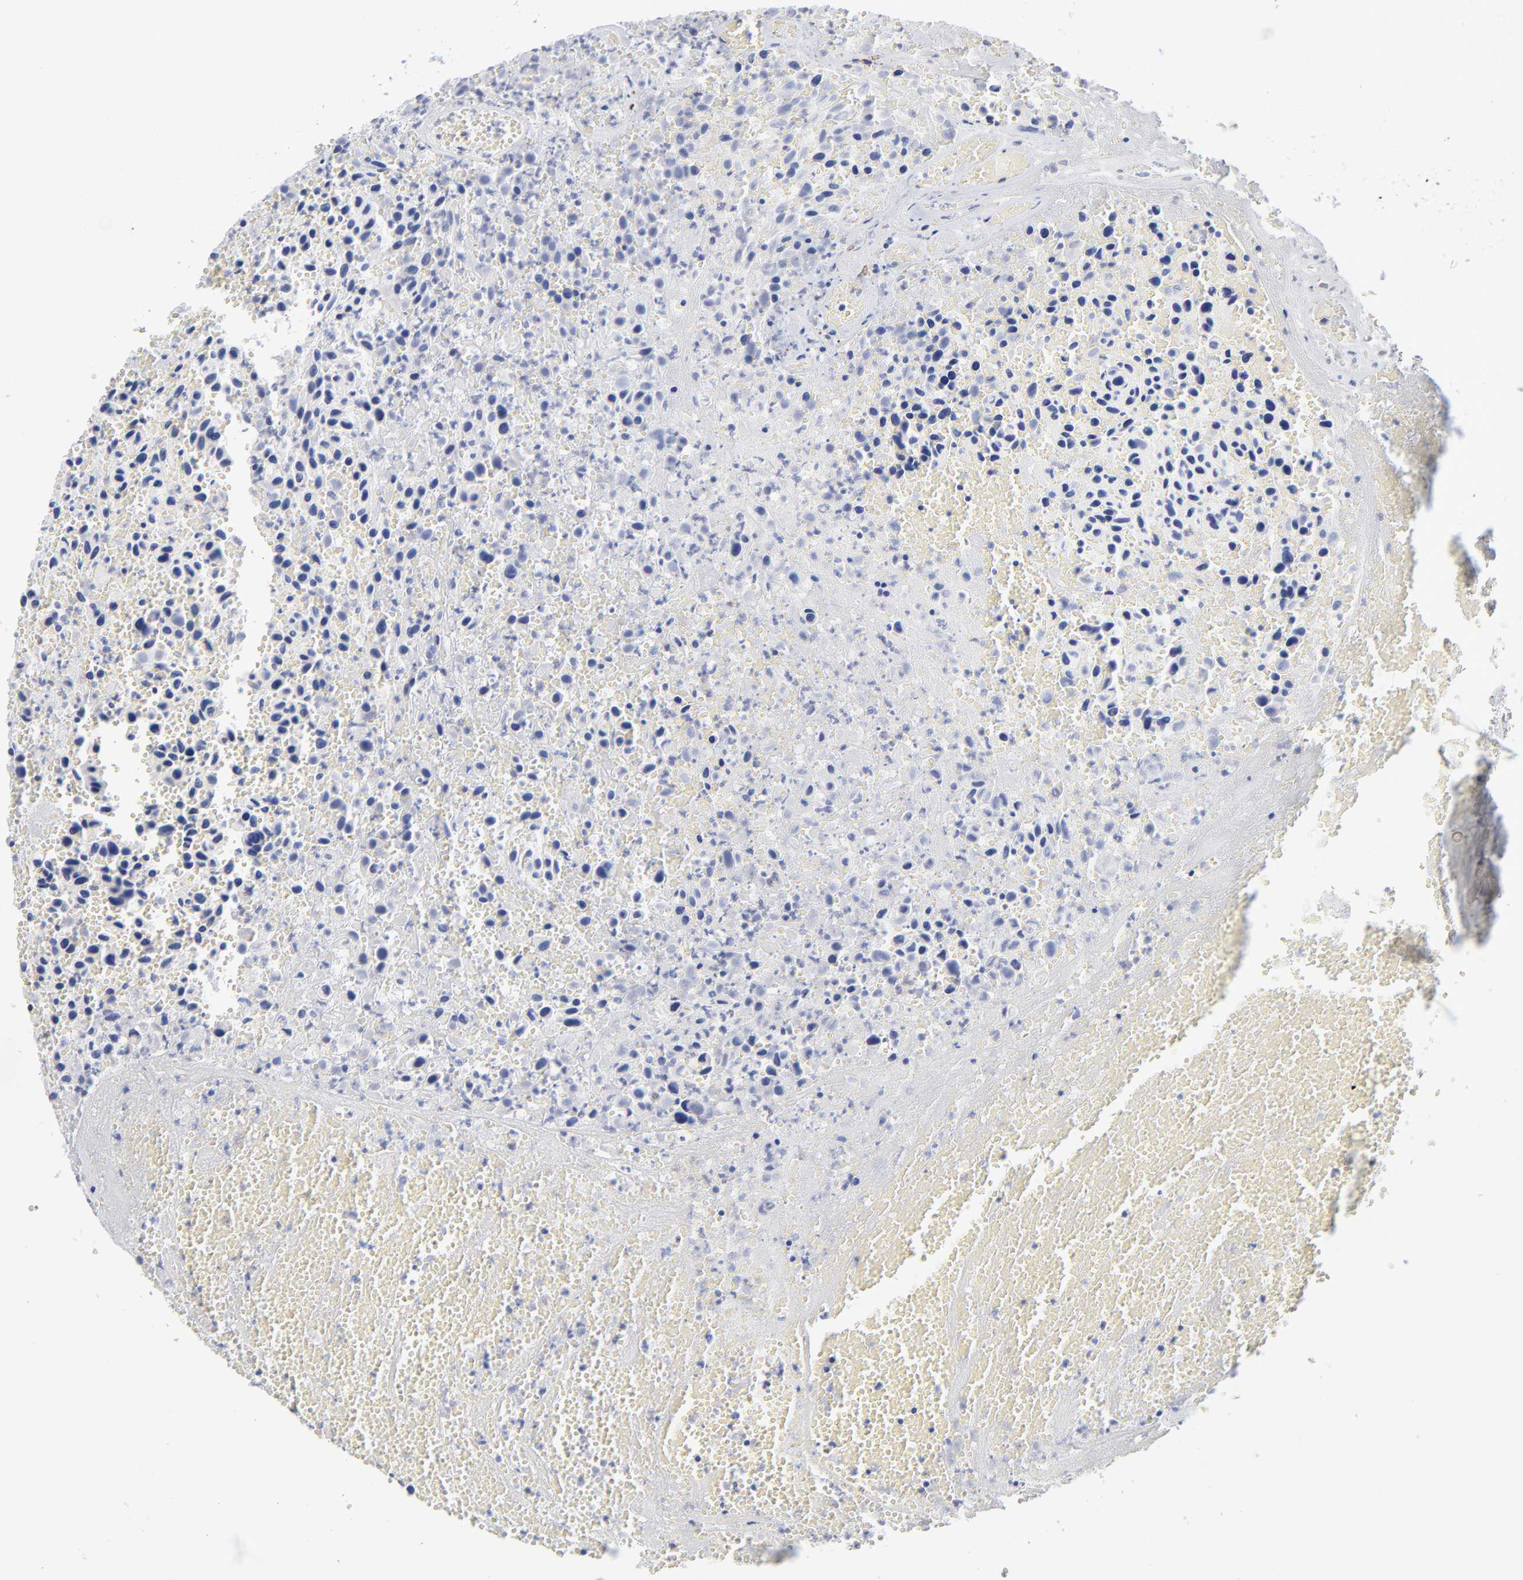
{"staining": {"intensity": "negative", "quantity": "none", "location": "none"}, "tissue": "urothelial cancer", "cell_type": "Tumor cells", "image_type": "cancer", "snomed": [{"axis": "morphology", "description": "Urothelial carcinoma, High grade"}, {"axis": "topography", "description": "Urinary bladder"}], "caption": "DAB (3,3'-diaminobenzidine) immunohistochemical staining of urothelial carcinoma (high-grade) shows no significant staining in tumor cells.", "gene": "LAT2", "patient": {"sex": "male", "age": 66}}